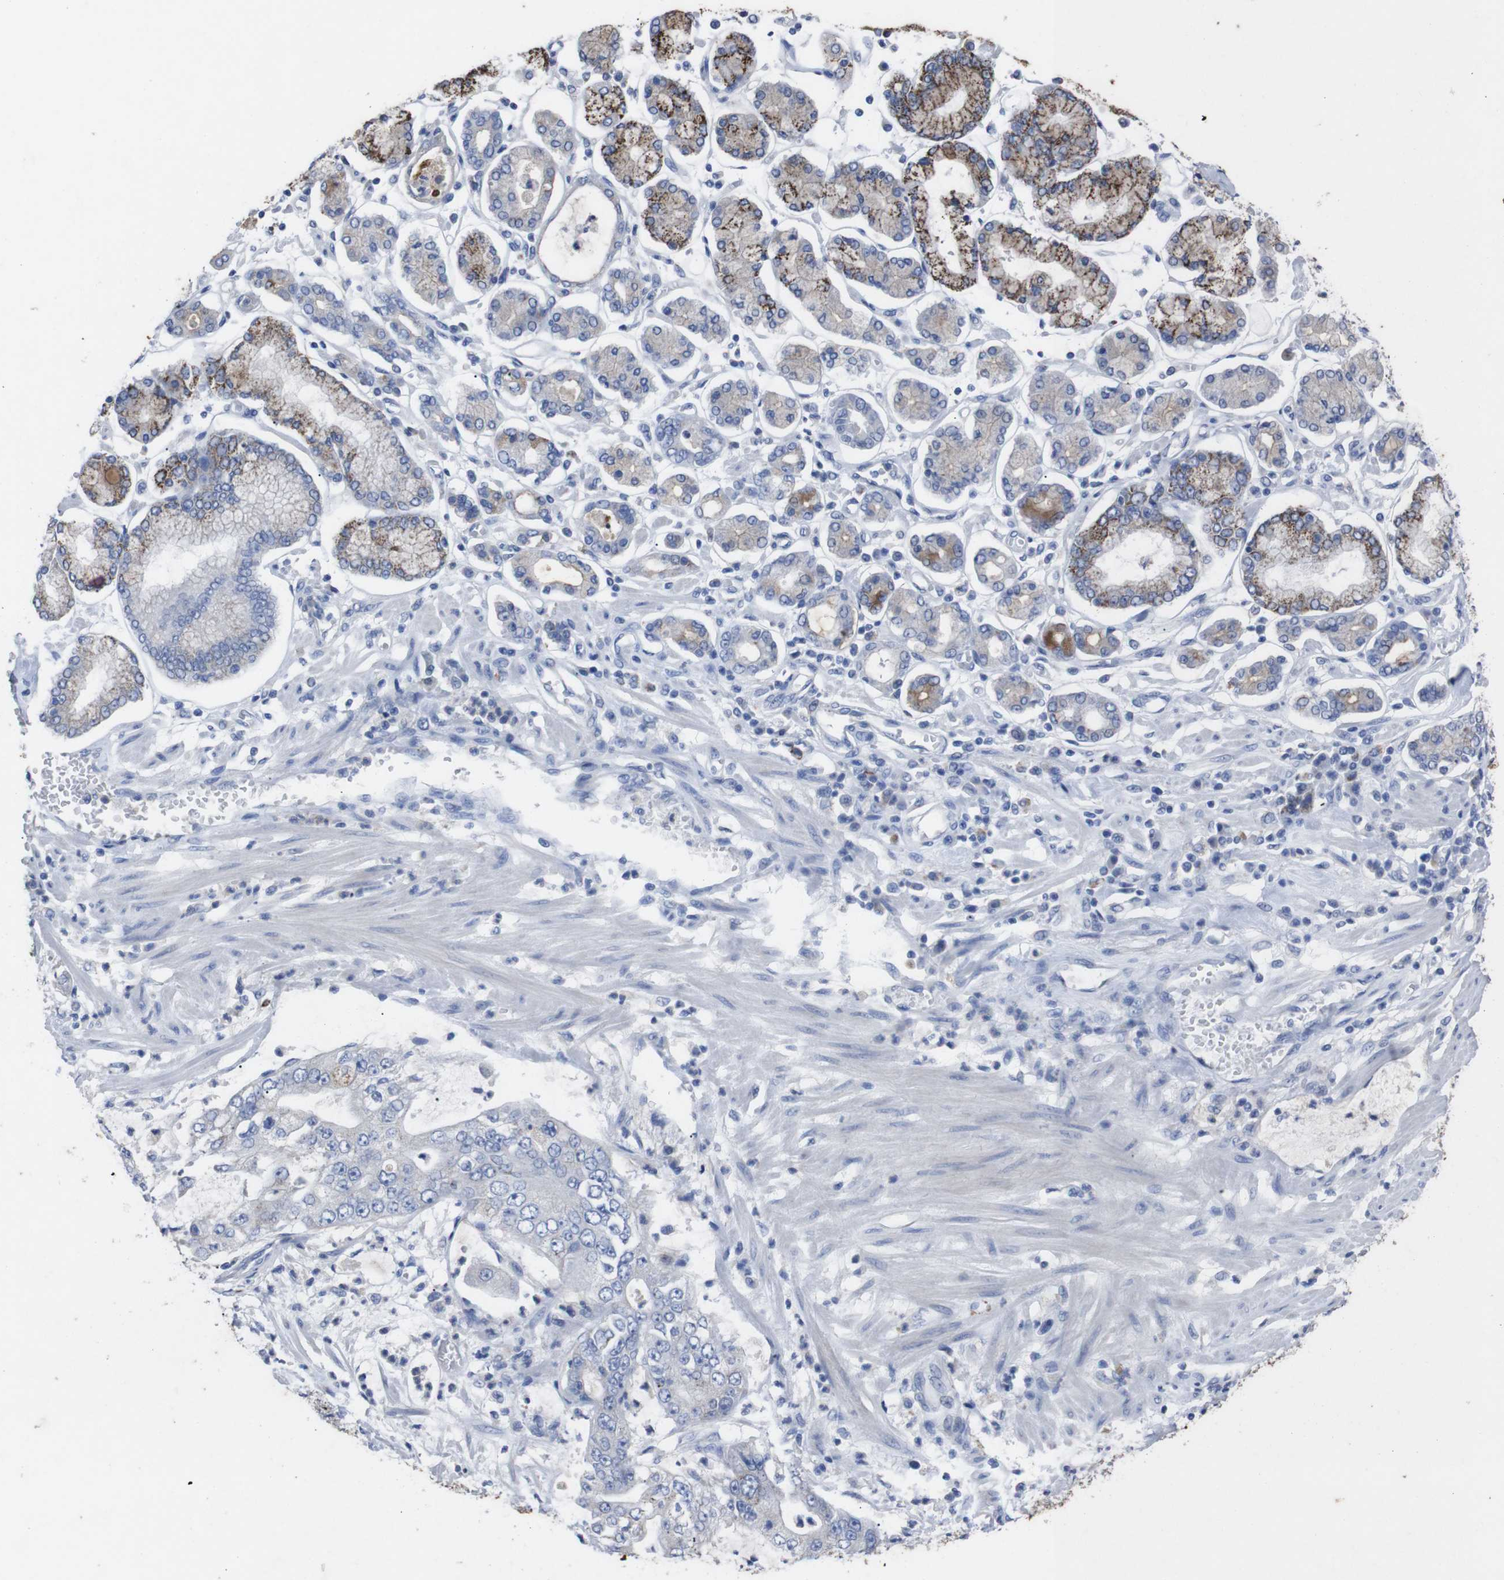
{"staining": {"intensity": "strong", "quantity": ">75%", "location": "cytoplasmic/membranous"}, "tissue": "stomach cancer", "cell_type": "Tumor cells", "image_type": "cancer", "snomed": [{"axis": "morphology", "description": "Adenocarcinoma, NOS"}, {"axis": "topography", "description": "Stomach"}], "caption": "An immunohistochemistry photomicrograph of neoplastic tissue is shown. Protein staining in brown shows strong cytoplasmic/membranous positivity in stomach cancer within tumor cells. Immunohistochemistry (ihc) stains the protein in brown and the nuclei are stained blue.", "gene": "GJB2", "patient": {"sex": "male", "age": 76}}